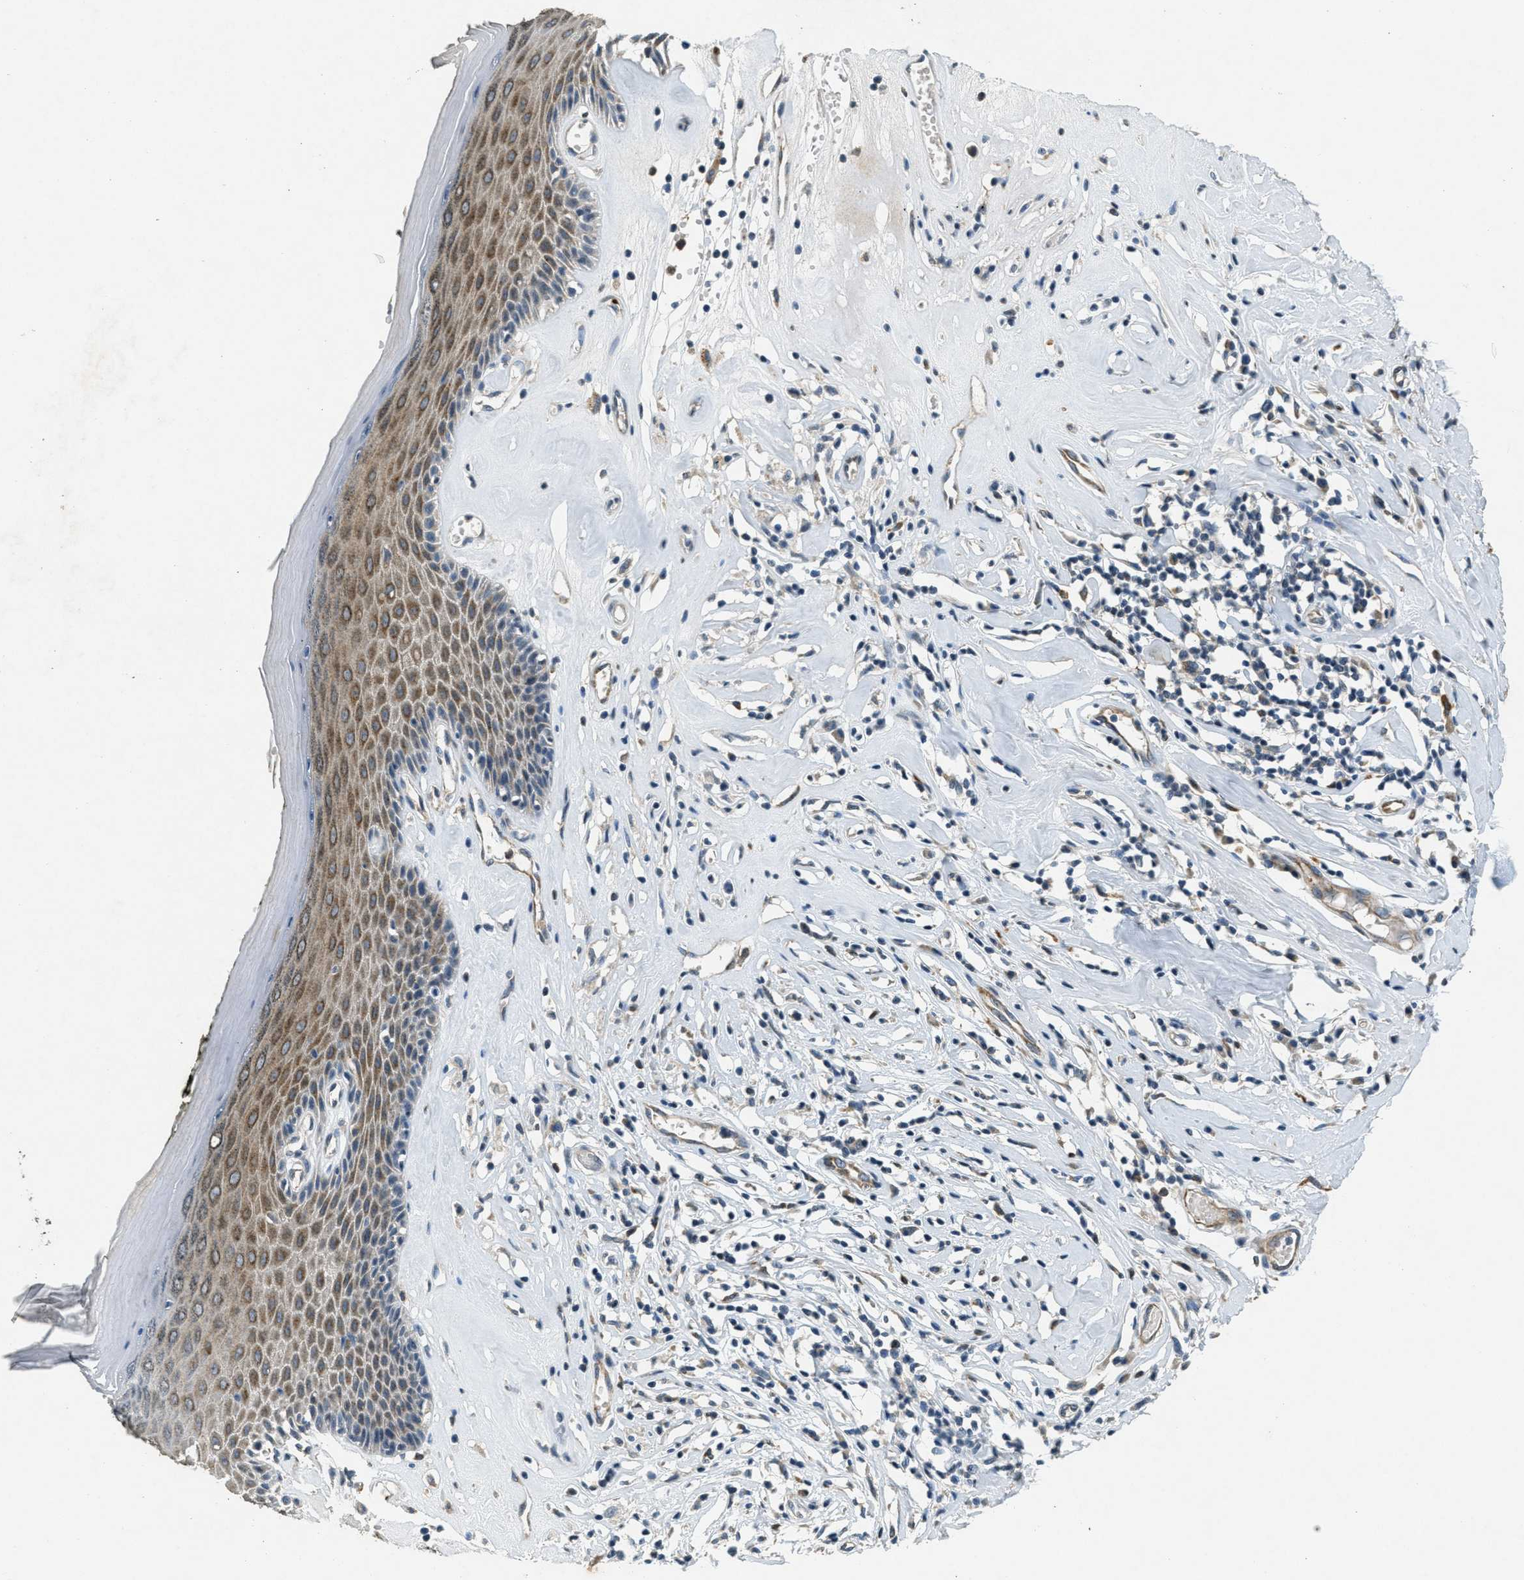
{"staining": {"intensity": "moderate", "quantity": ">75%", "location": "cytoplasmic/membranous"}, "tissue": "skin", "cell_type": "Epidermal cells", "image_type": "normal", "snomed": [{"axis": "morphology", "description": "Normal tissue, NOS"}, {"axis": "morphology", "description": "Inflammation, NOS"}, {"axis": "topography", "description": "Vulva"}], "caption": "This is a micrograph of immunohistochemistry staining of unremarkable skin, which shows moderate positivity in the cytoplasmic/membranous of epidermal cells.", "gene": "RAB3D", "patient": {"sex": "female", "age": 84}}